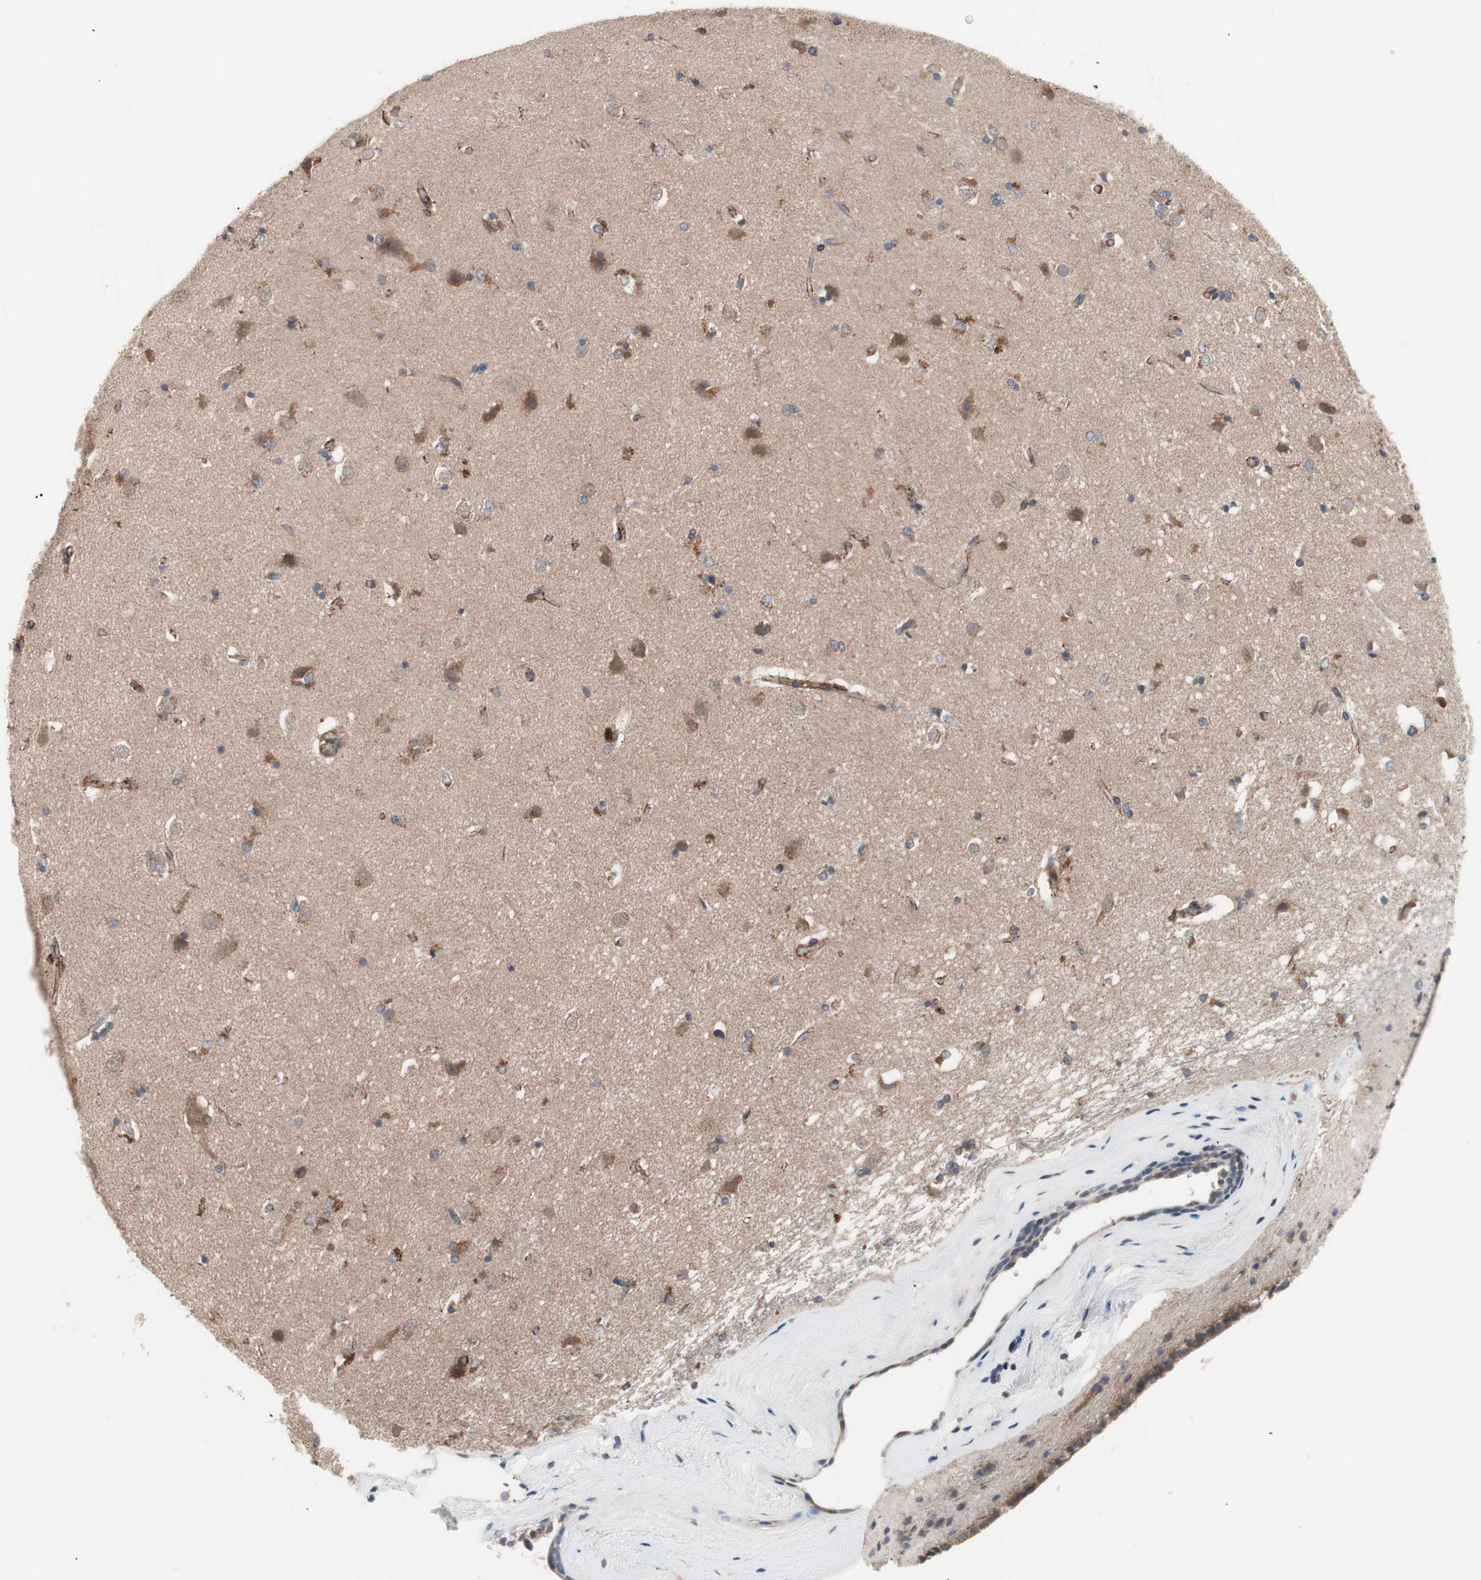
{"staining": {"intensity": "moderate", "quantity": ">75%", "location": "cytoplasmic/membranous"}, "tissue": "caudate", "cell_type": "Glial cells", "image_type": "normal", "snomed": [{"axis": "morphology", "description": "Normal tissue, NOS"}, {"axis": "topography", "description": "Lateral ventricle wall"}], "caption": "DAB immunohistochemical staining of benign caudate displays moderate cytoplasmic/membranous protein expression in approximately >75% of glial cells.", "gene": "HMBS", "patient": {"sex": "female", "age": 19}}